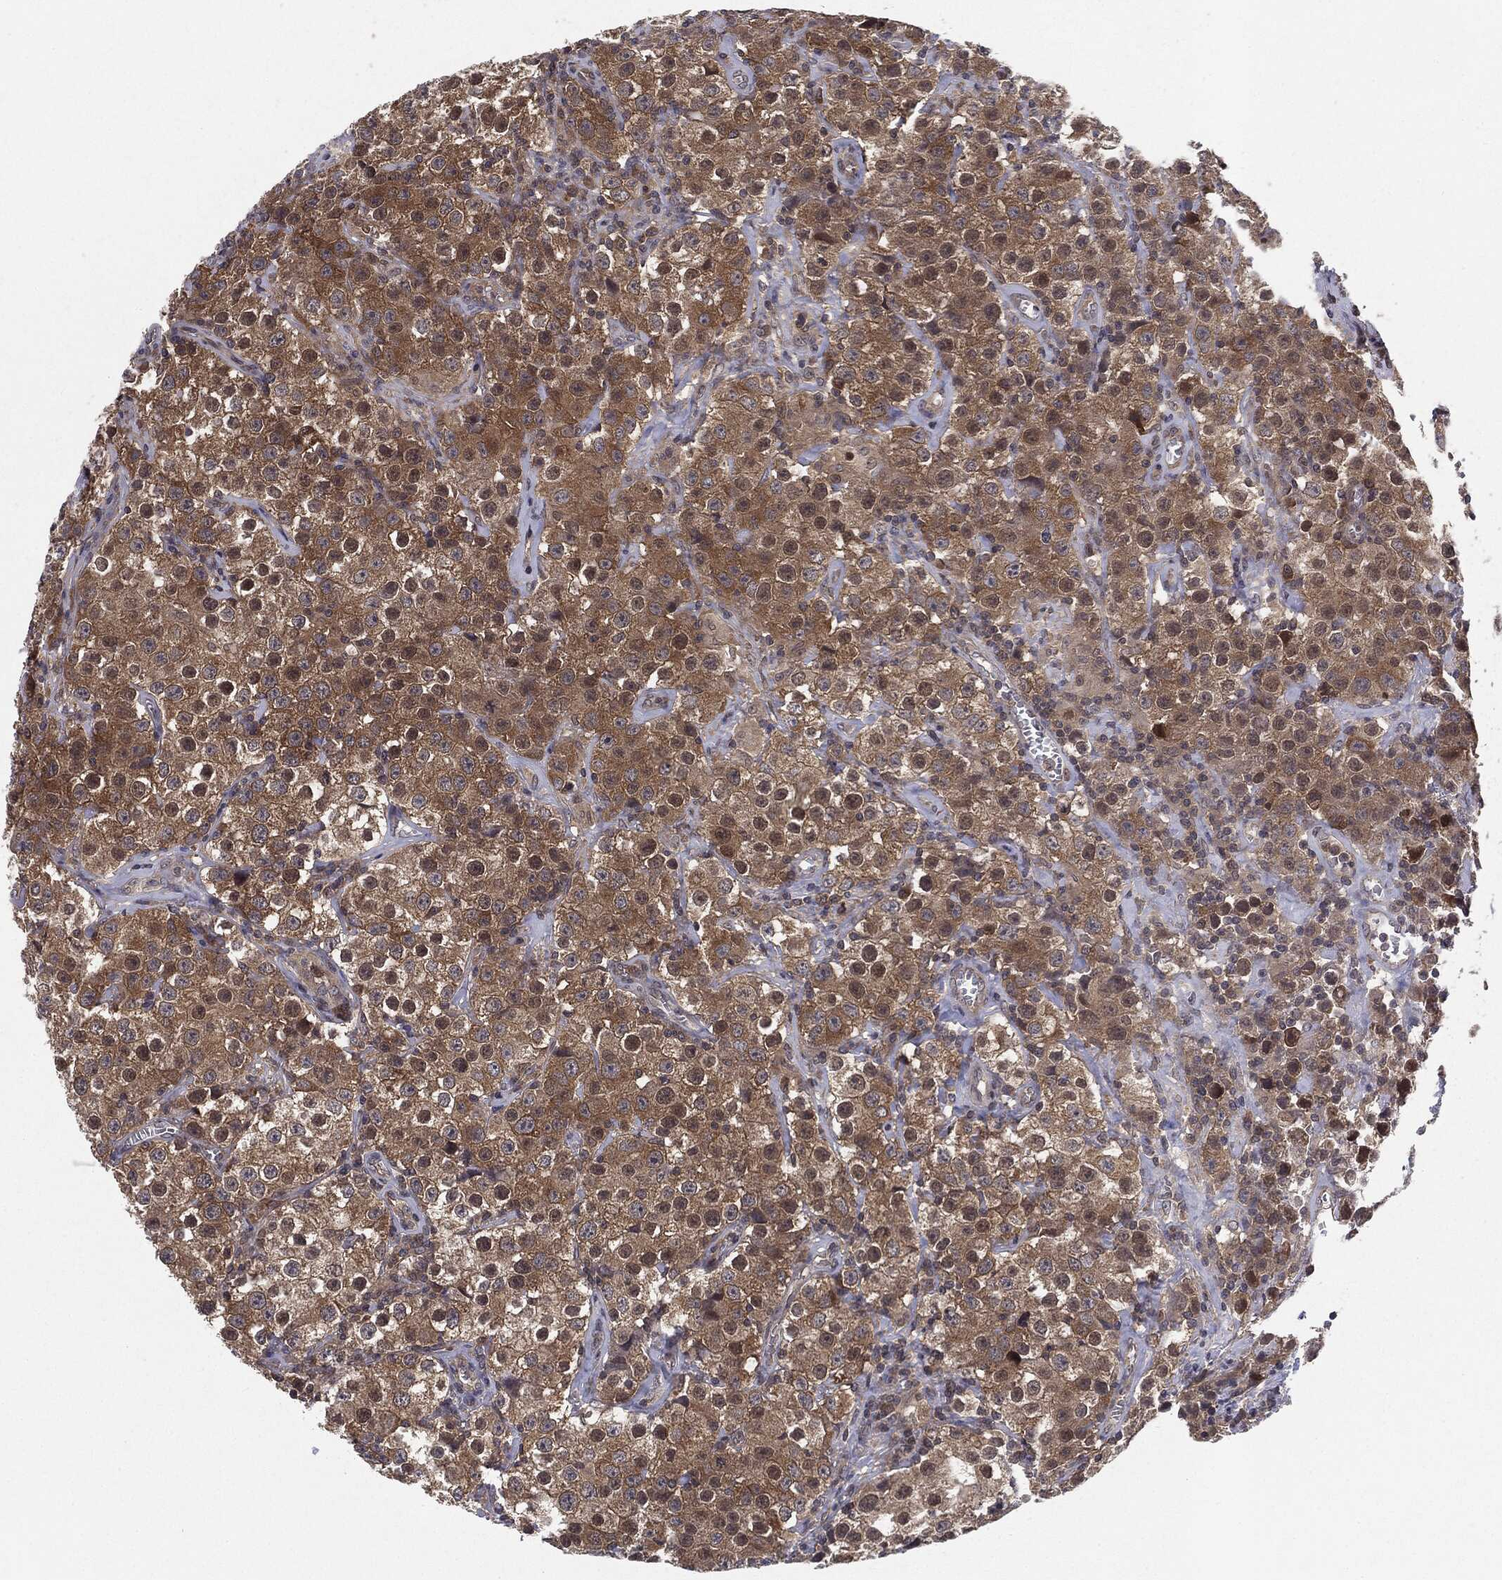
{"staining": {"intensity": "strong", "quantity": ">75%", "location": "cytoplasmic/membranous"}, "tissue": "testis cancer", "cell_type": "Tumor cells", "image_type": "cancer", "snomed": [{"axis": "morphology", "description": "Seminoma, NOS"}, {"axis": "topography", "description": "Testis"}], "caption": "Protein staining by immunohistochemistry (IHC) demonstrates strong cytoplasmic/membranous expression in approximately >75% of tumor cells in testis cancer.", "gene": "KRT7", "patient": {"sex": "male", "age": 52}}